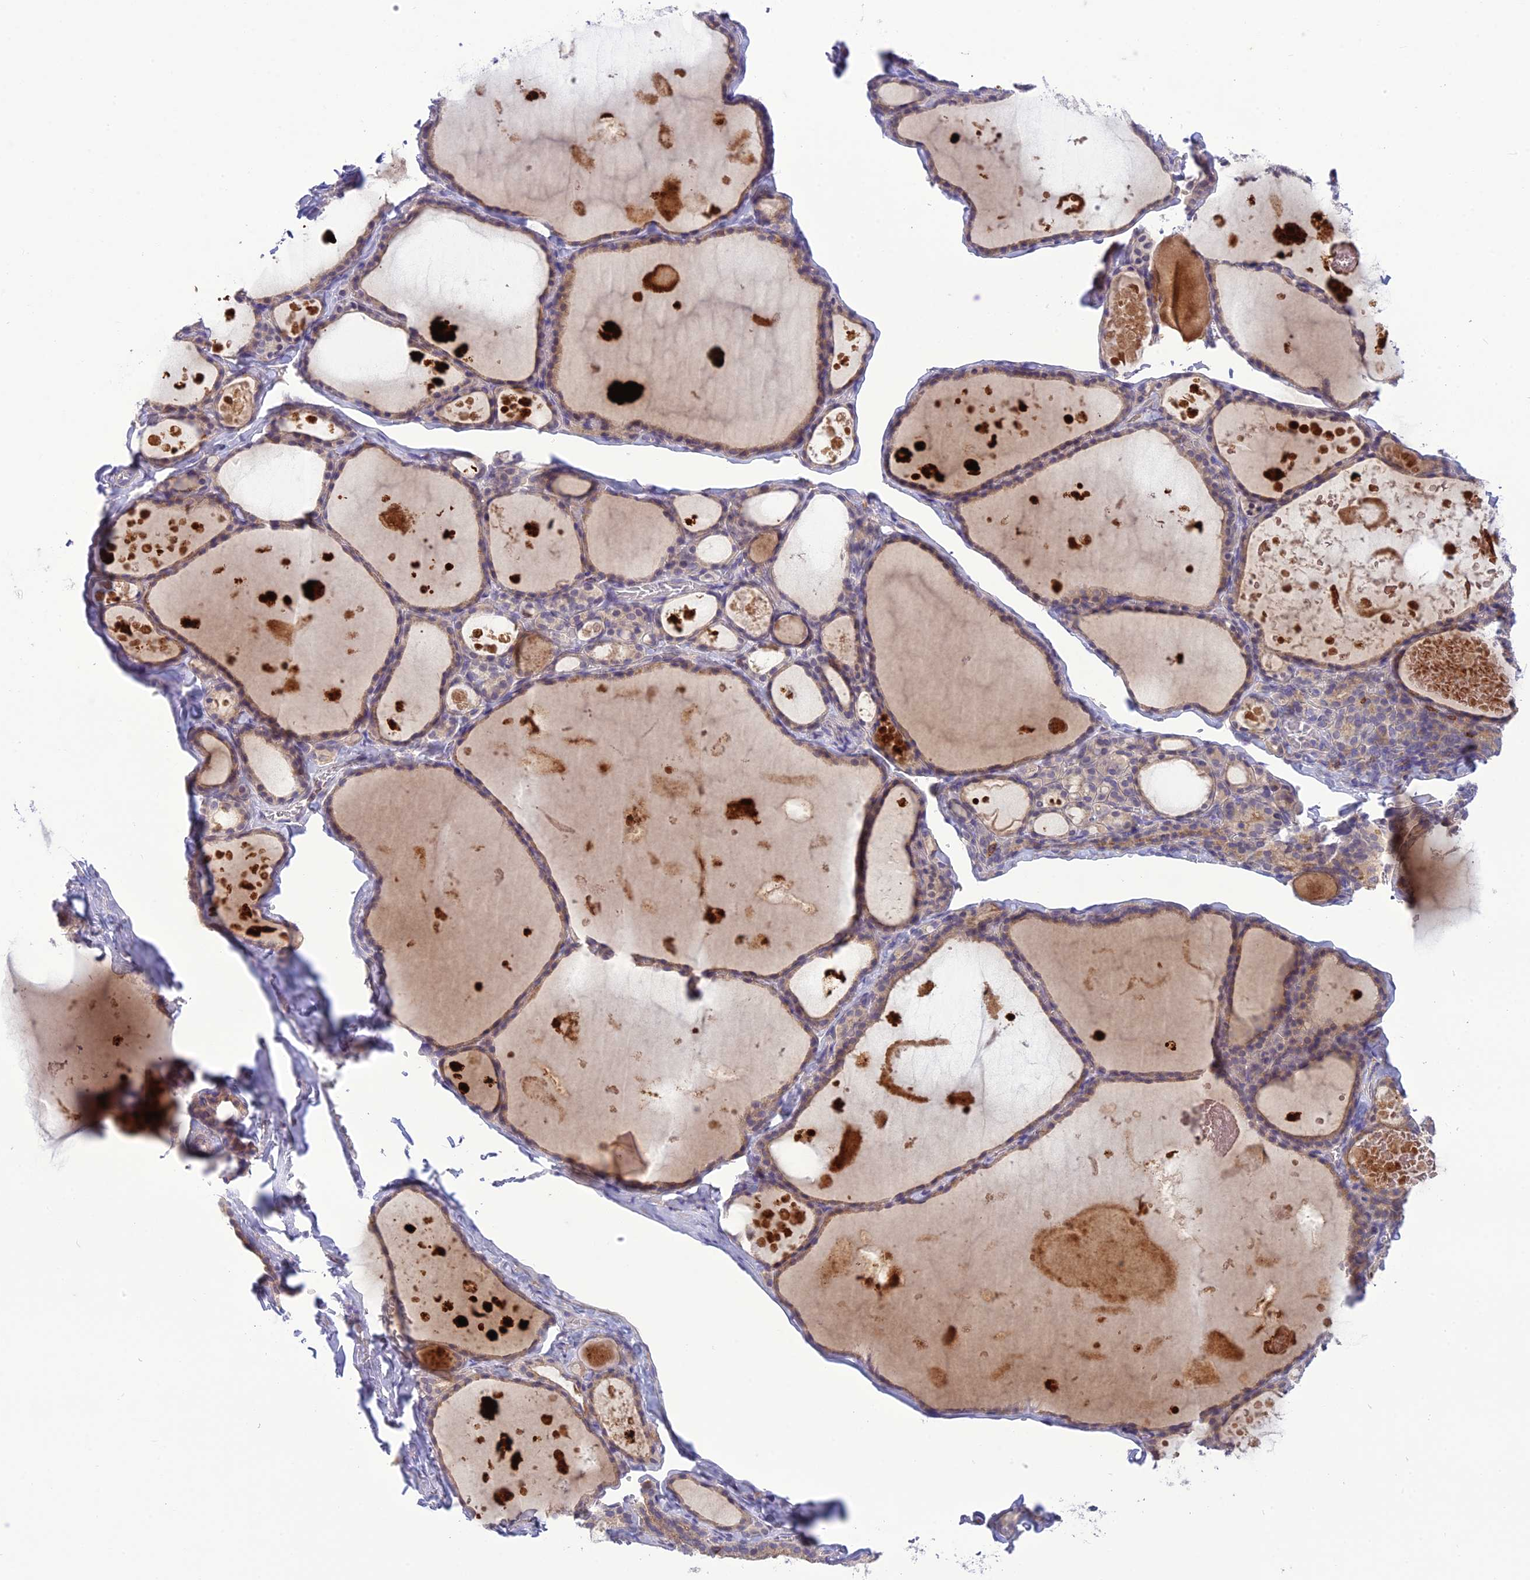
{"staining": {"intensity": "weak", "quantity": "25%-75%", "location": "cytoplasmic/membranous"}, "tissue": "thyroid gland", "cell_type": "Glandular cells", "image_type": "normal", "snomed": [{"axis": "morphology", "description": "Normal tissue, NOS"}, {"axis": "topography", "description": "Thyroid gland"}], "caption": "A high-resolution micrograph shows immunohistochemistry staining of benign thyroid gland, which demonstrates weak cytoplasmic/membranous positivity in approximately 25%-75% of glandular cells.", "gene": "ITGAE", "patient": {"sex": "male", "age": 56}}